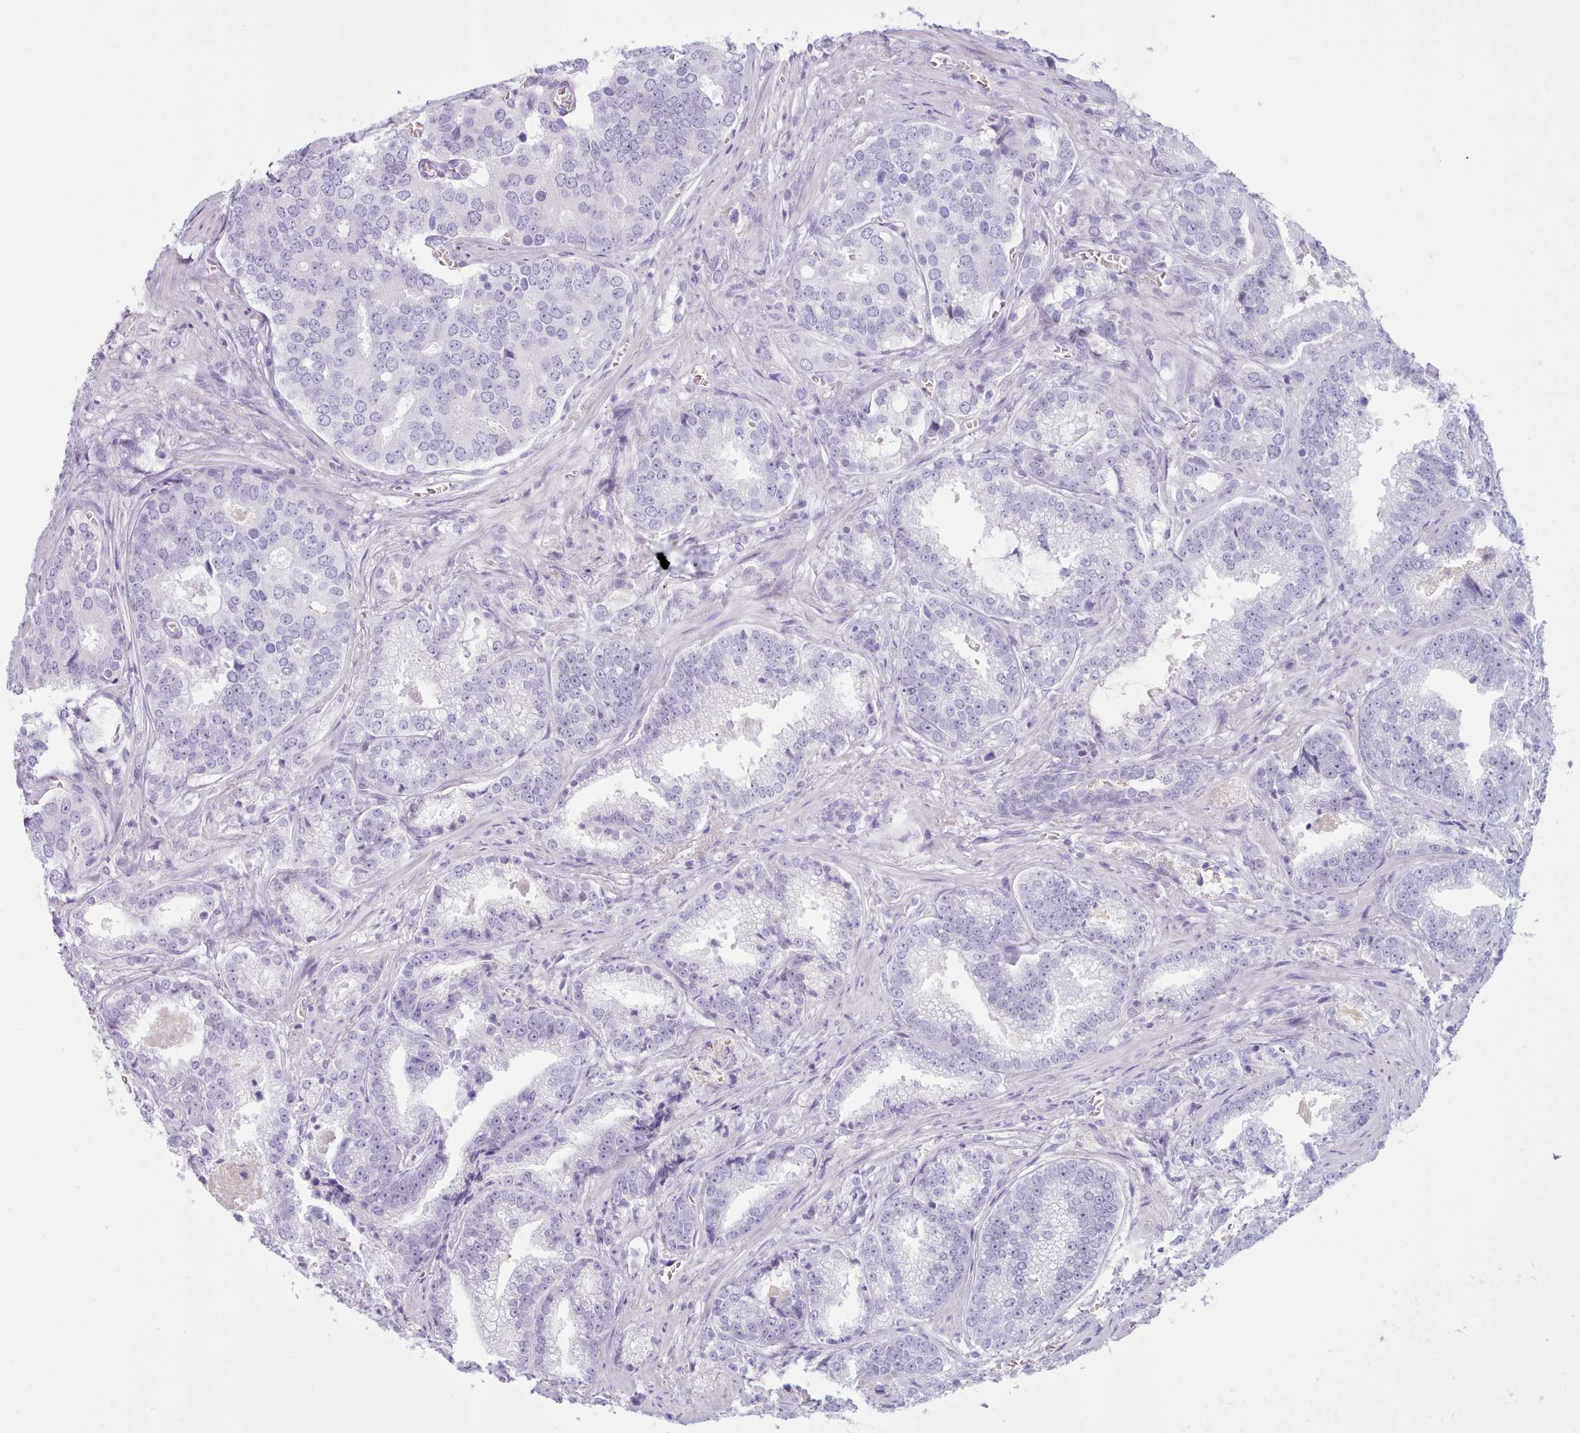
{"staining": {"intensity": "negative", "quantity": "none", "location": "none"}, "tissue": "prostate cancer", "cell_type": "Tumor cells", "image_type": "cancer", "snomed": [{"axis": "morphology", "description": "Adenocarcinoma, High grade"}, {"axis": "topography", "description": "Prostate"}], "caption": "IHC of high-grade adenocarcinoma (prostate) shows no positivity in tumor cells.", "gene": "ZNF43", "patient": {"sex": "male", "age": 67}}